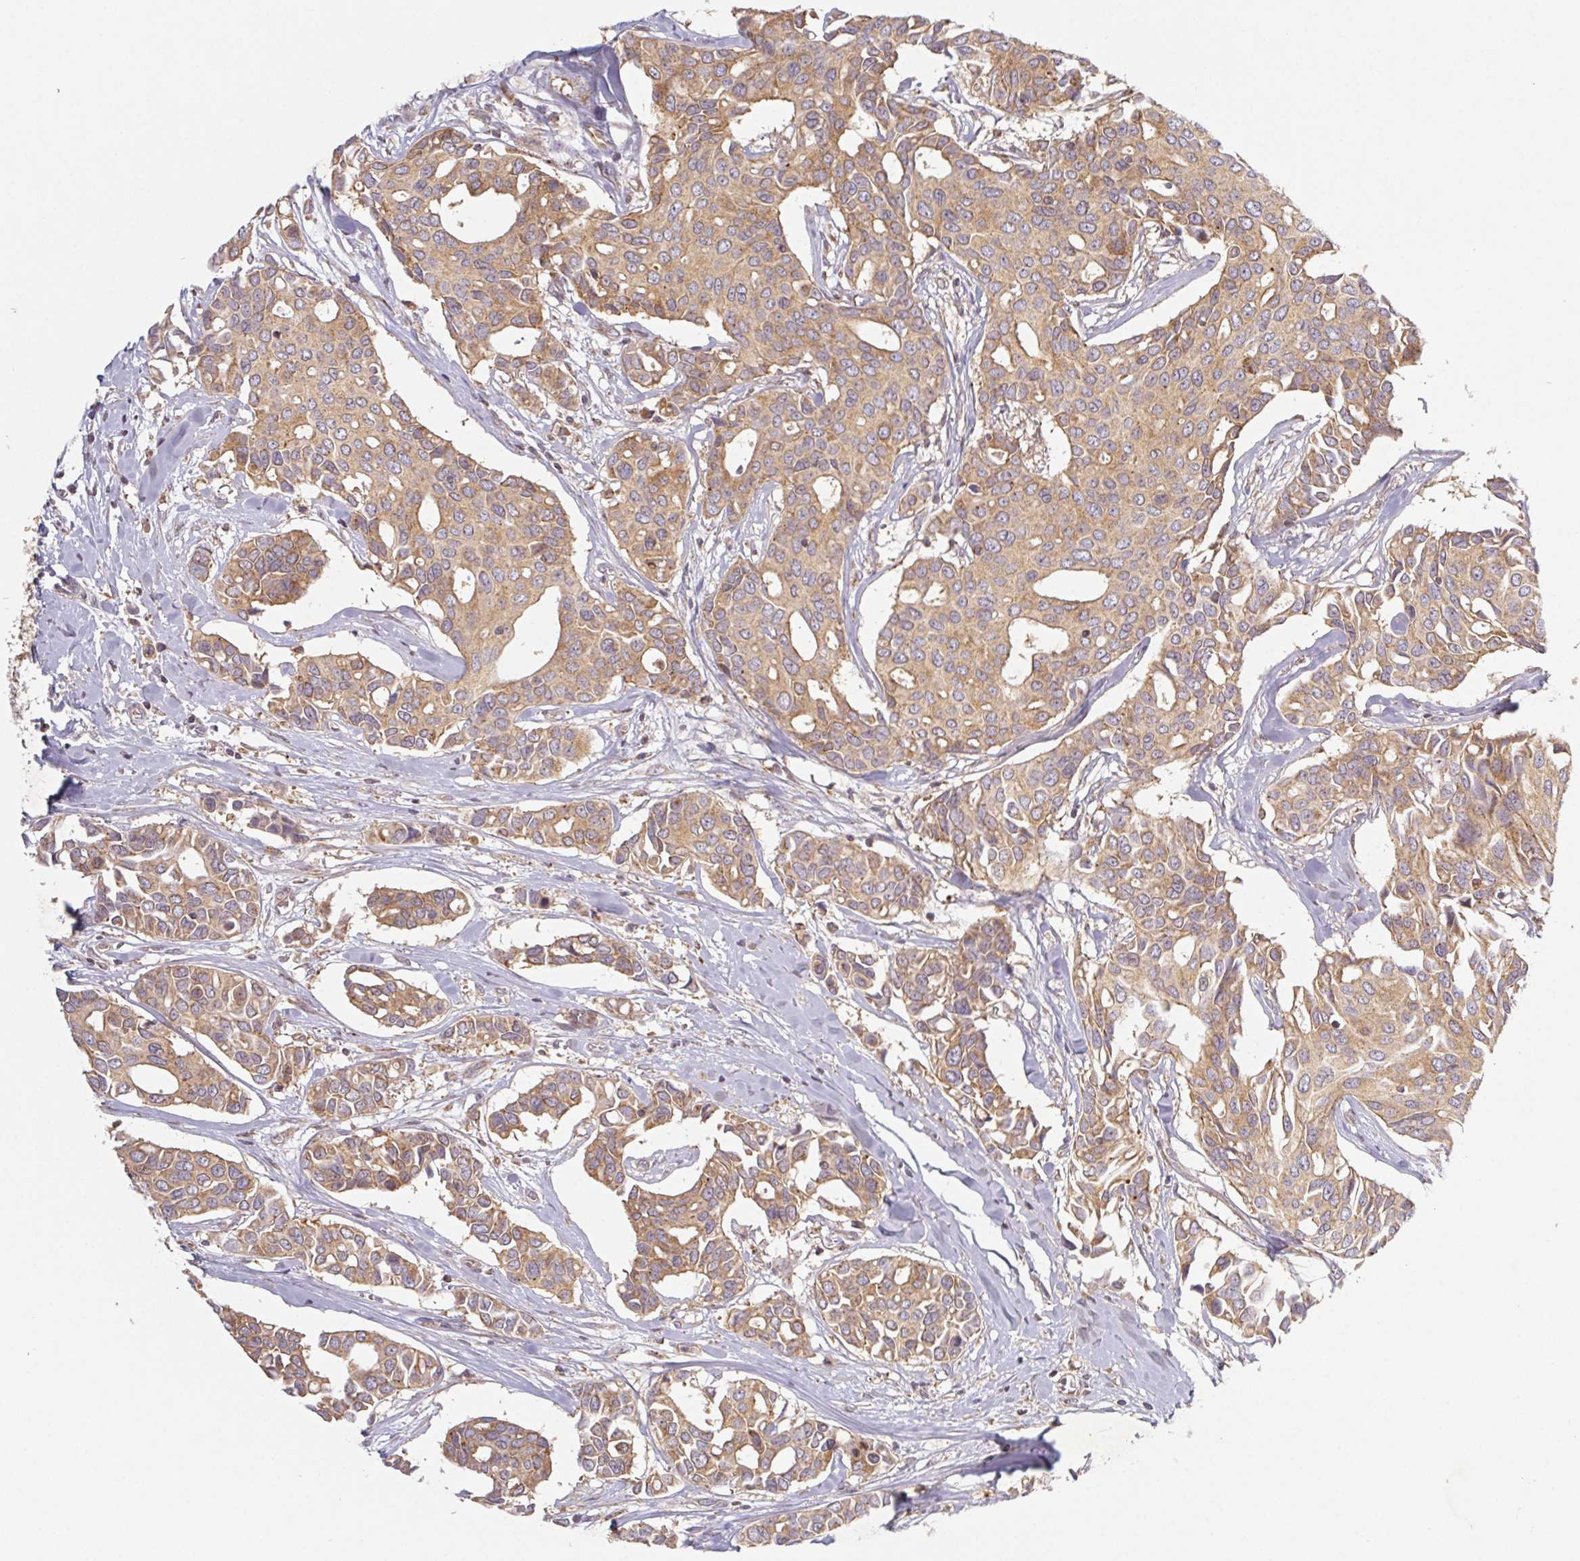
{"staining": {"intensity": "moderate", "quantity": ">75%", "location": "cytoplasmic/membranous"}, "tissue": "breast cancer", "cell_type": "Tumor cells", "image_type": "cancer", "snomed": [{"axis": "morphology", "description": "Duct carcinoma"}, {"axis": "topography", "description": "Breast"}], "caption": "Immunohistochemical staining of breast cancer reveals medium levels of moderate cytoplasmic/membranous protein expression in approximately >75% of tumor cells.", "gene": "MTHFD1", "patient": {"sex": "female", "age": 54}}